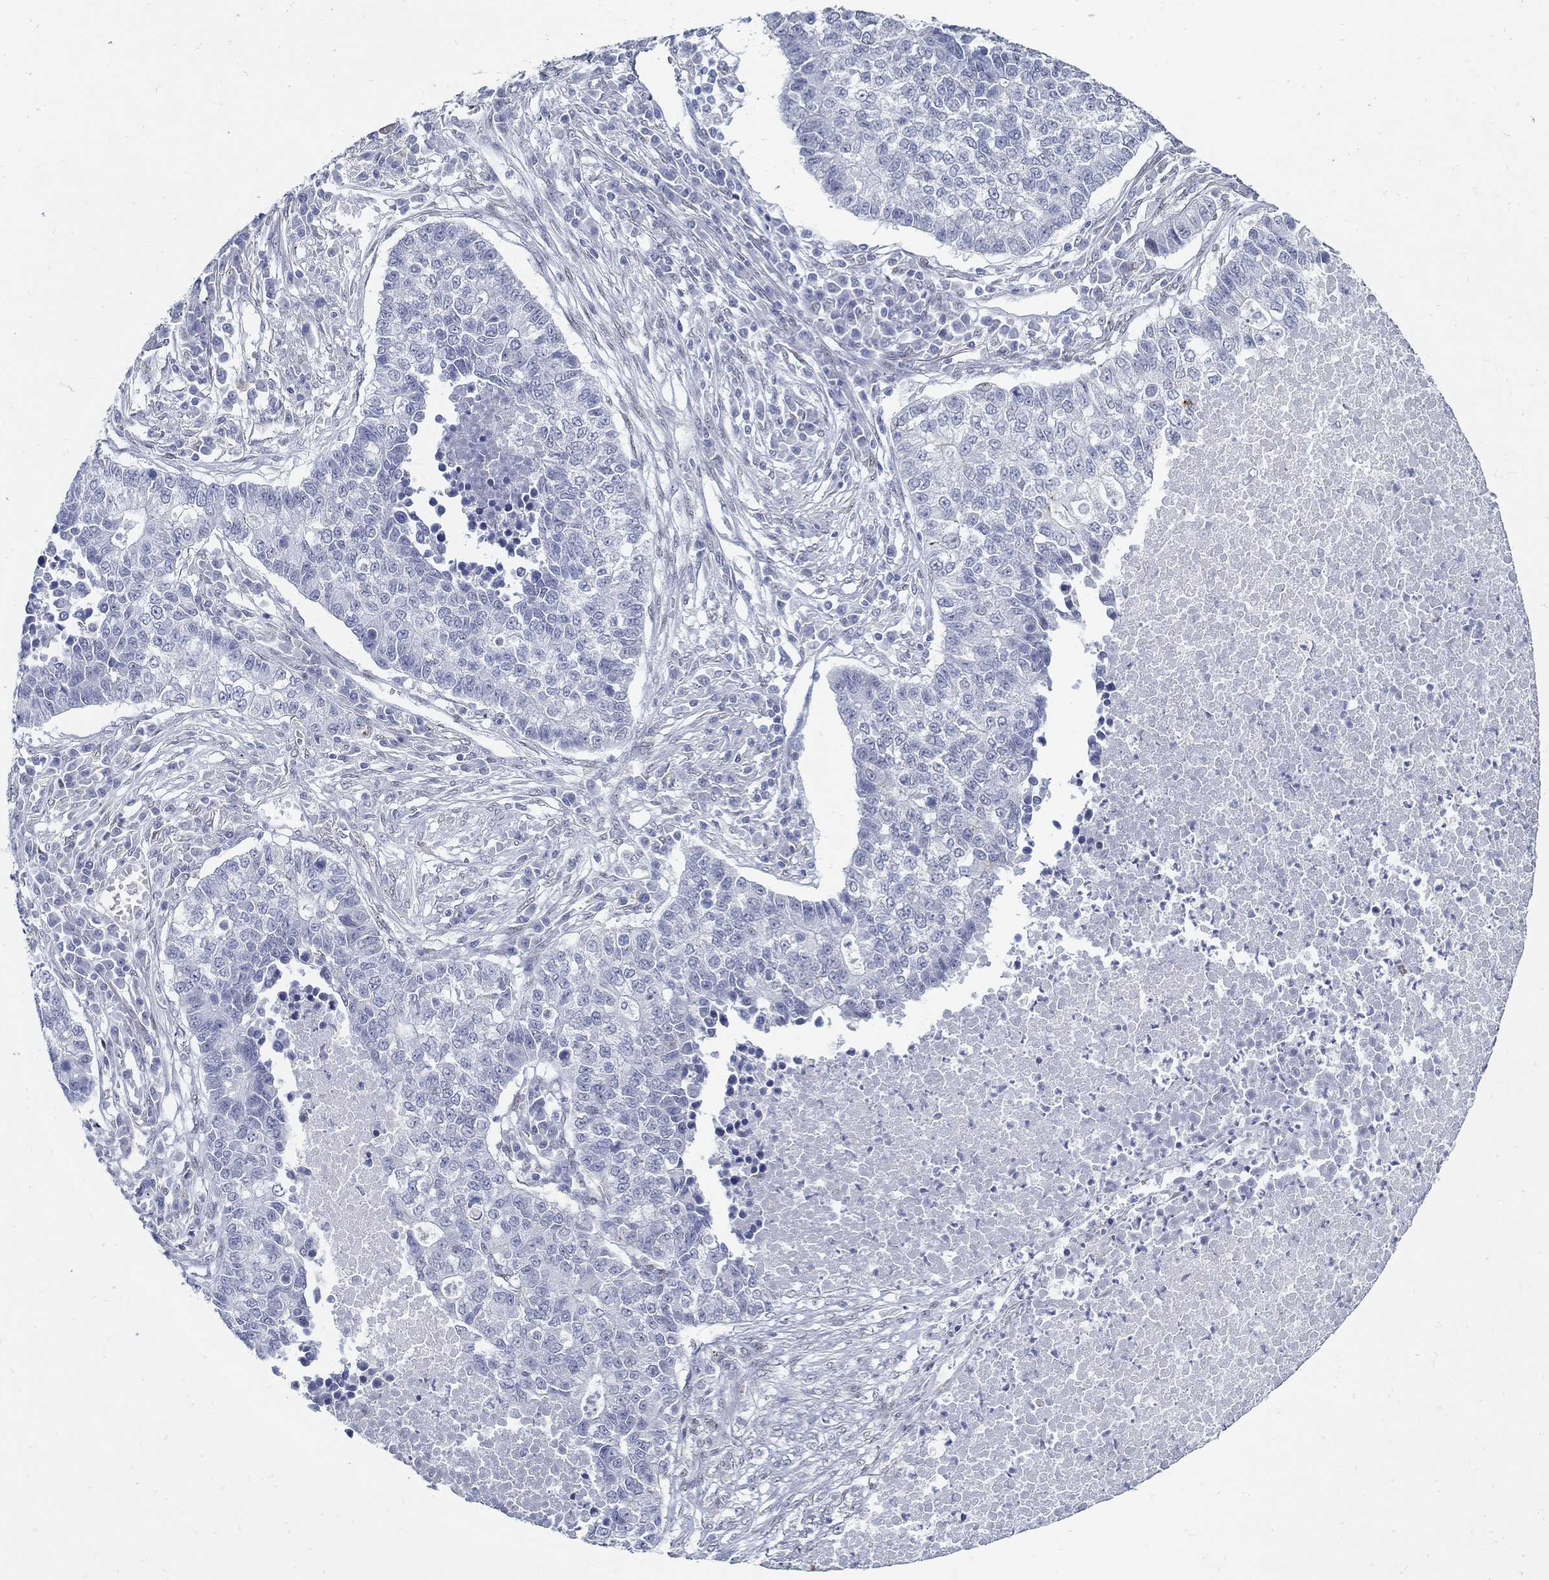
{"staining": {"intensity": "negative", "quantity": "none", "location": "none"}, "tissue": "lung cancer", "cell_type": "Tumor cells", "image_type": "cancer", "snomed": [{"axis": "morphology", "description": "Adenocarcinoma, NOS"}, {"axis": "topography", "description": "Lung"}], "caption": "Human lung adenocarcinoma stained for a protein using IHC exhibits no staining in tumor cells.", "gene": "USP29", "patient": {"sex": "male", "age": 57}}